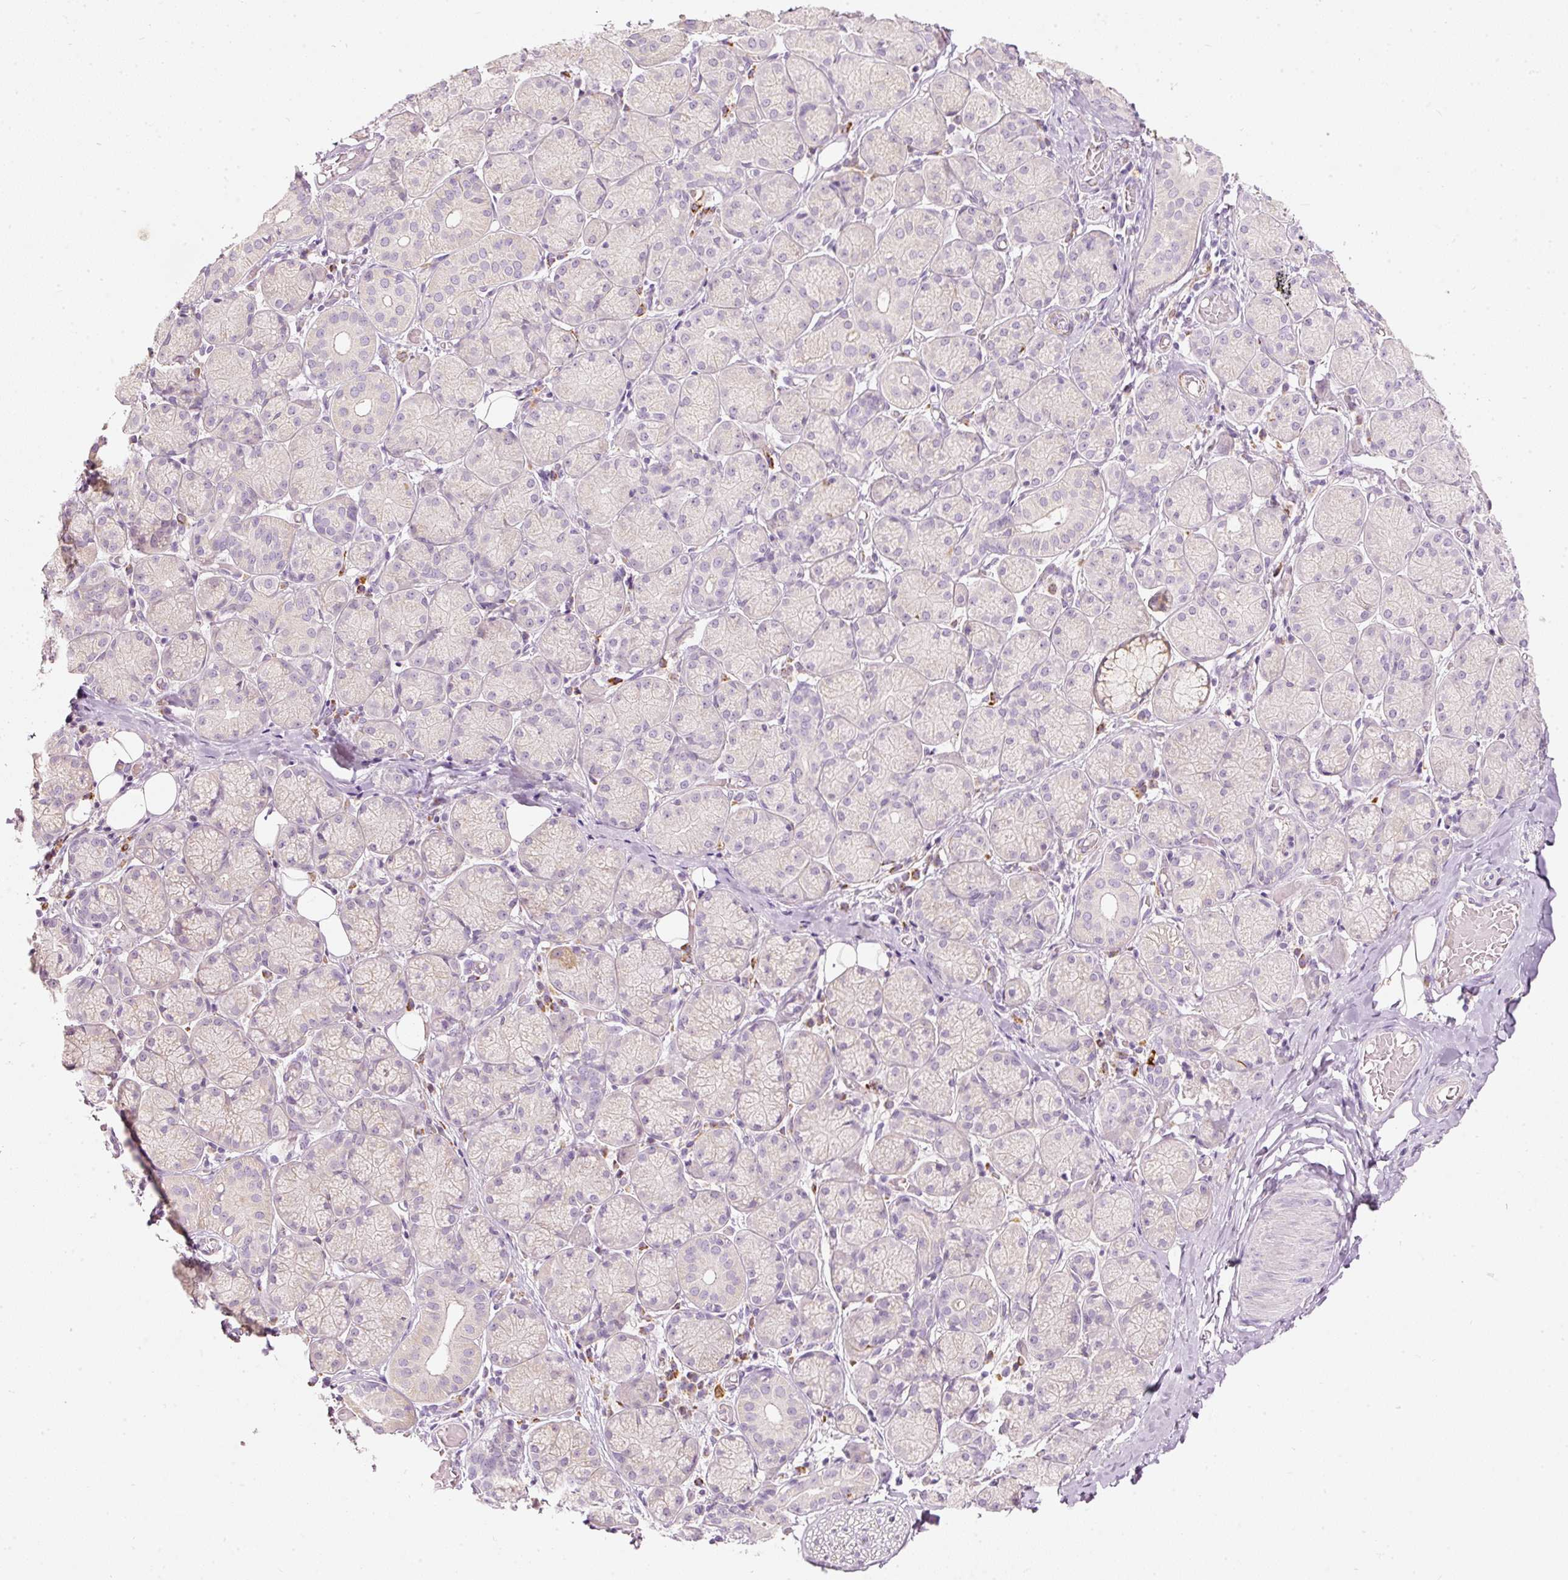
{"staining": {"intensity": "negative", "quantity": "none", "location": "none"}, "tissue": "adipose tissue", "cell_type": "Adipocytes", "image_type": "normal", "snomed": [{"axis": "morphology", "description": "Normal tissue, NOS"}, {"axis": "topography", "description": "Salivary gland"}, {"axis": "topography", "description": "Peripheral nerve tissue"}], "caption": "There is no significant positivity in adipocytes of adipose tissue. (DAB (3,3'-diaminobenzidine) IHC, high magnification).", "gene": "MTHFD2", "patient": {"sex": "female", "age": 24}}